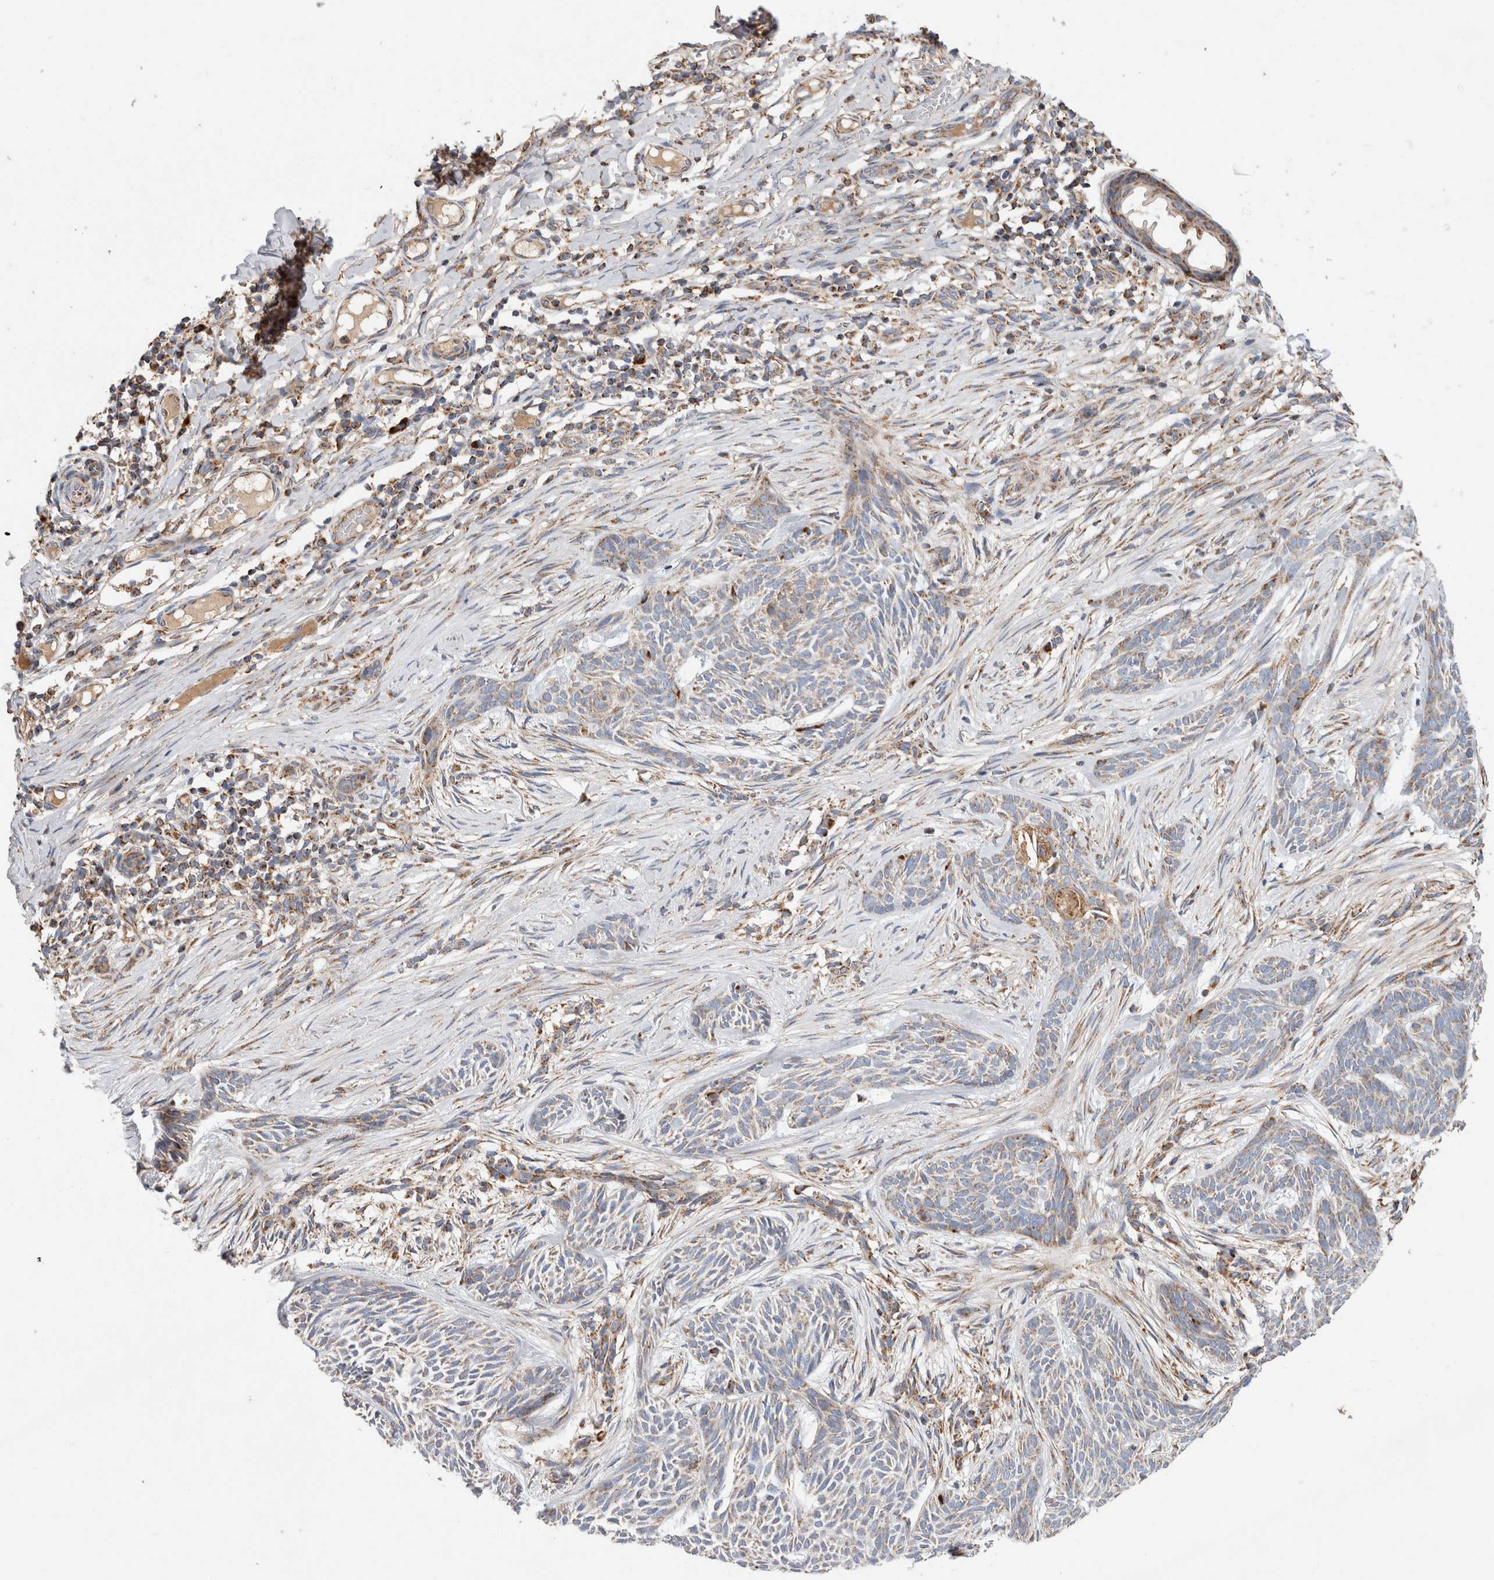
{"staining": {"intensity": "weak", "quantity": "<25%", "location": "cytoplasmic/membranous"}, "tissue": "skin cancer", "cell_type": "Tumor cells", "image_type": "cancer", "snomed": [{"axis": "morphology", "description": "Basal cell carcinoma"}, {"axis": "topography", "description": "Skin"}], "caption": "Immunohistochemistry (IHC) photomicrograph of neoplastic tissue: human basal cell carcinoma (skin) stained with DAB demonstrates no significant protein staining in tumor cells.", "gene": "IARS2", "patient": {"sex": "female", "age": 59}}